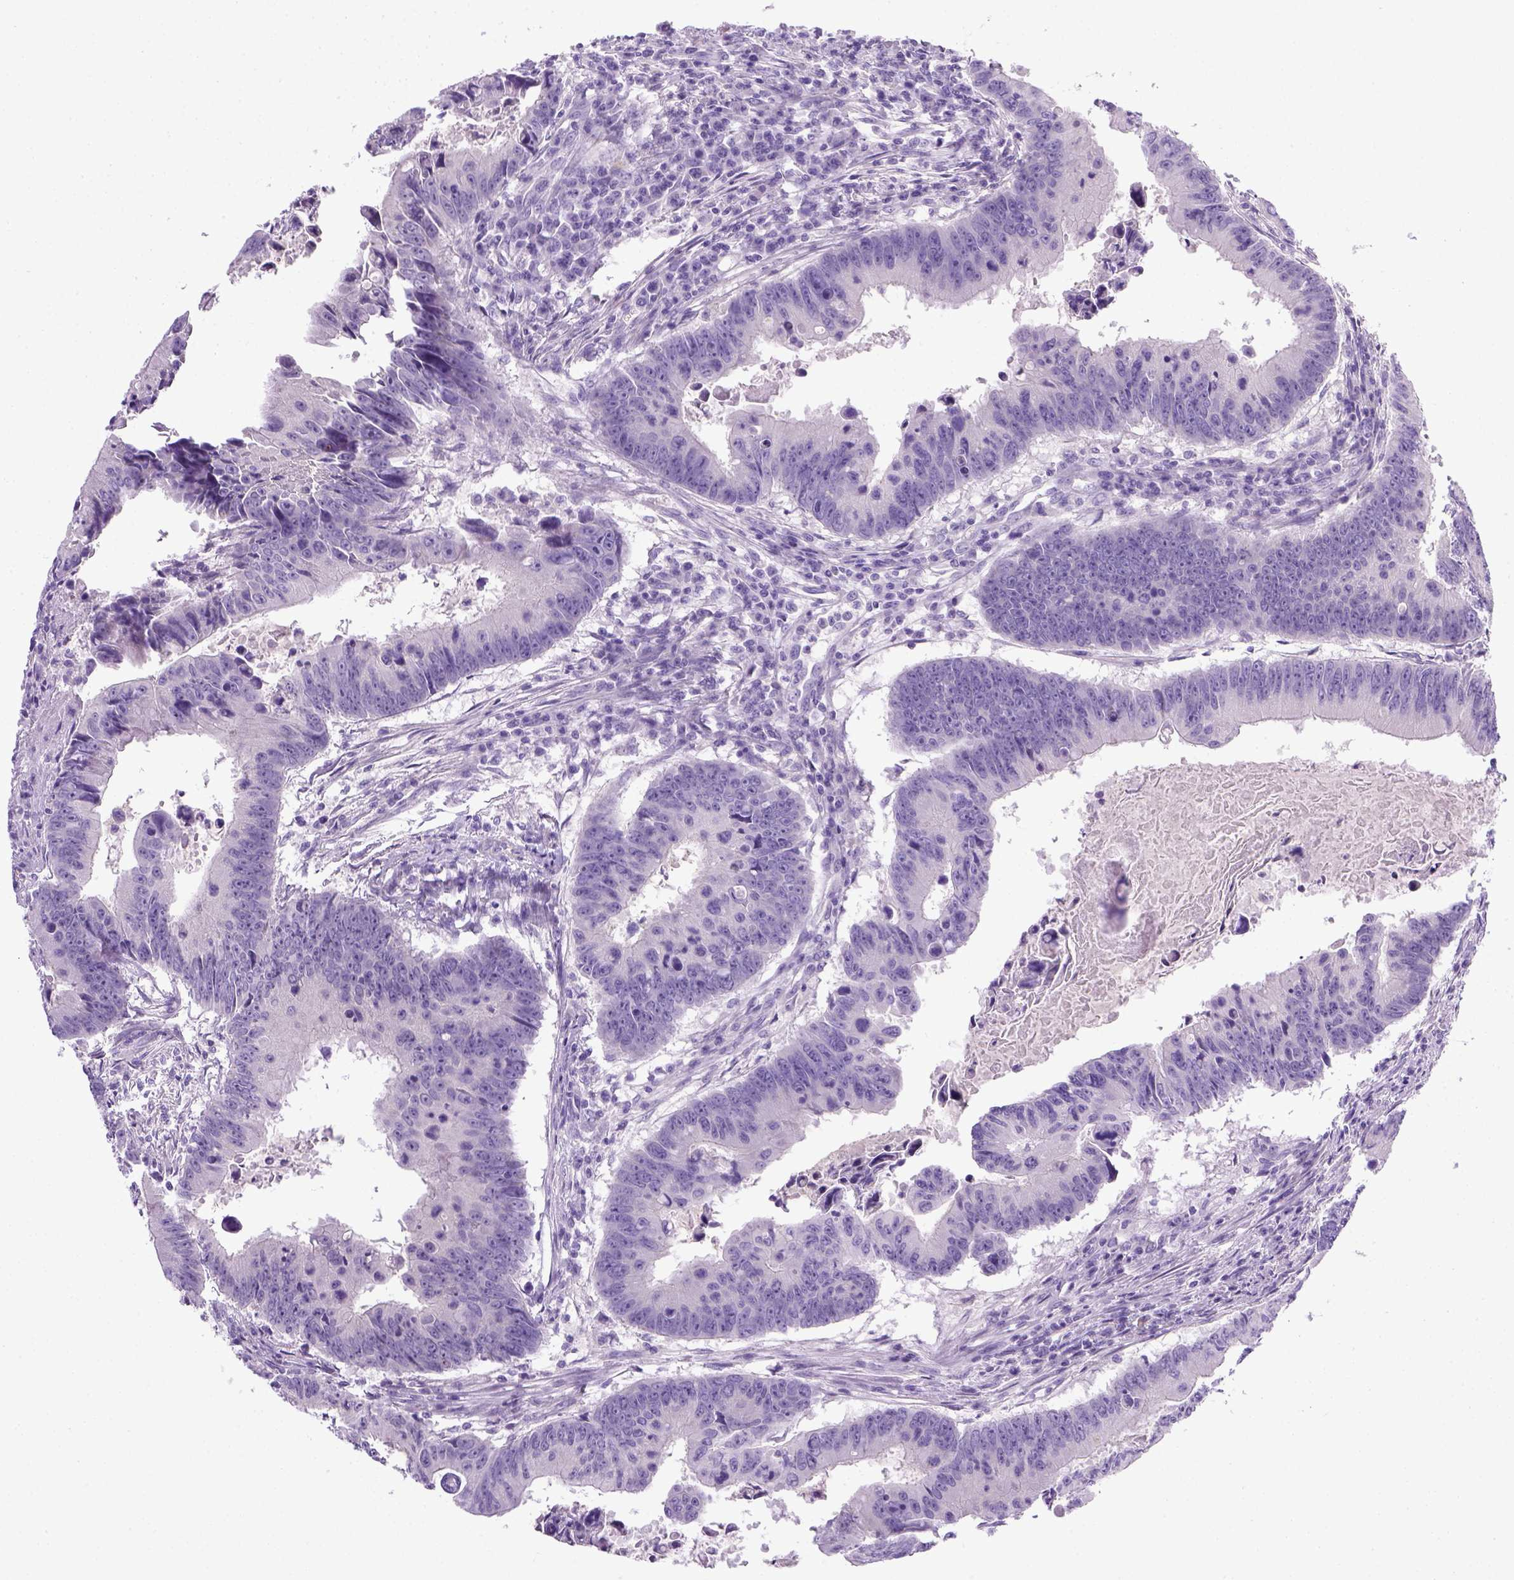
{"staining": {"intensity": "negative", "quantity": "none", "location": "none"}, "tissue": "colorectal cancer", "cell_type": "Tumor cells", "image_type": "cancer", "snomed": [{"axis": "morphology", "description": "Adenocarcinoma, NOS"}, {"axis": "topography", "description": "Colon"}], "caption": "This is an immunohistochemistry image of human colorectal cancer. There is no staining in tumor cells.", "gene": "KRT71", "patient": {"sex": "female", "age": 87}}